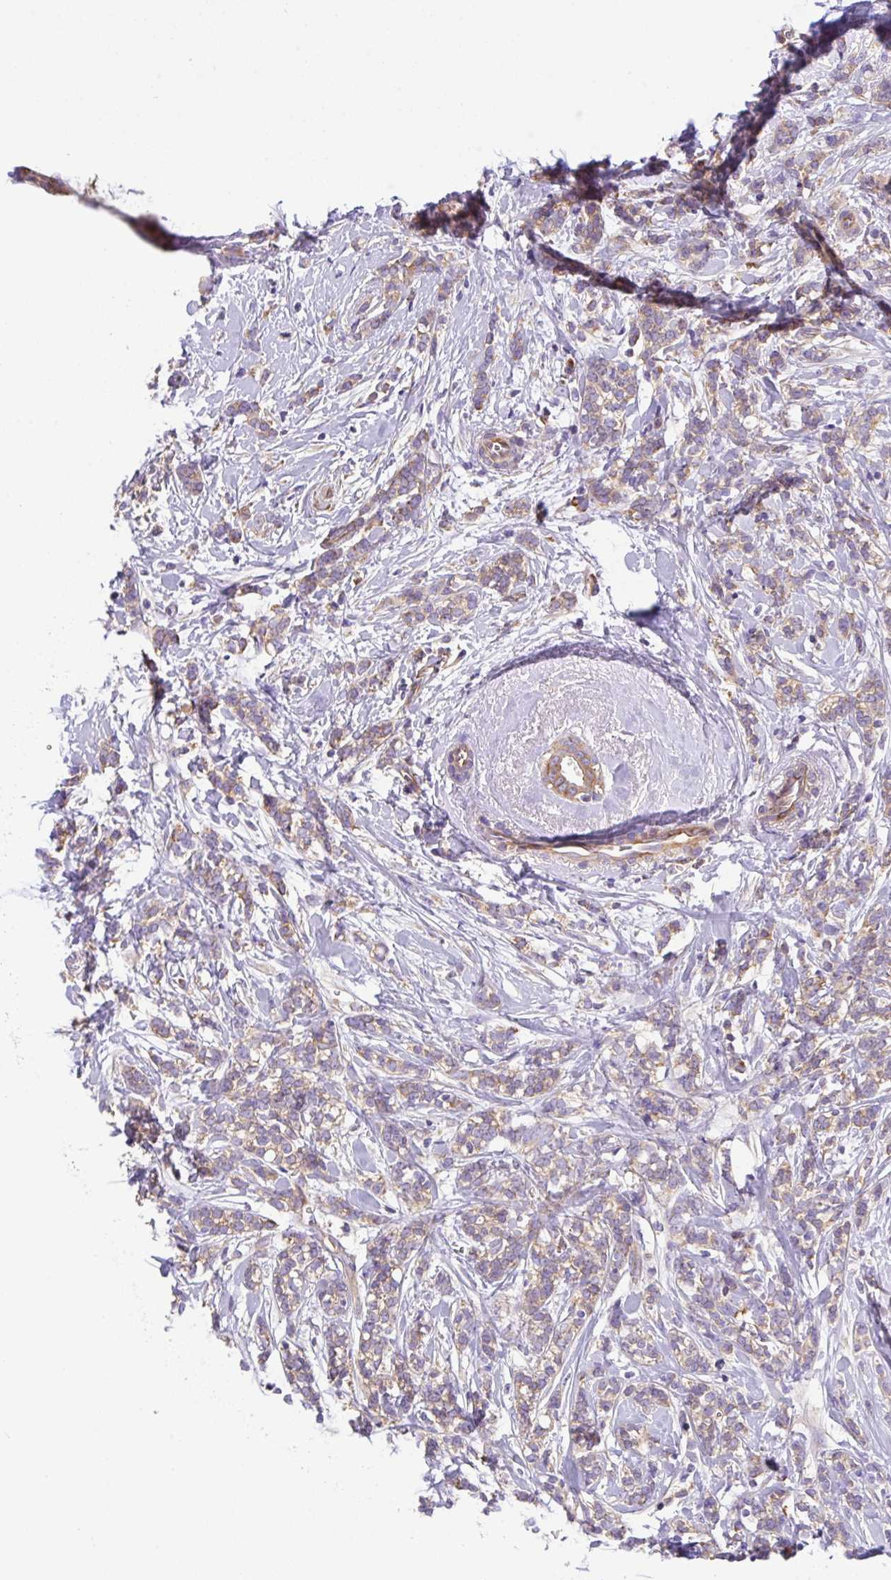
{"staining": {"intensity": "weak", "quantity": "25%-75%", "location": "cytoplasmic/membranous"}, "tissue": "breast cancer", "cell_type": "Tumor cells", "image_type": "cancer", "snomed": [{"axis": "morphology", "description": "Lobular carcinoma"}, {"axis": "topography", "description": "Breast"}], "caption": "A low amount of weak cytoplasmic/membranous expression is present in about 25%-75% of tumor cells in breast cancer (lobular carcinoma) tissue.", "gene": "GFPT2", "patient": {"sex": "female", "age": 59}}